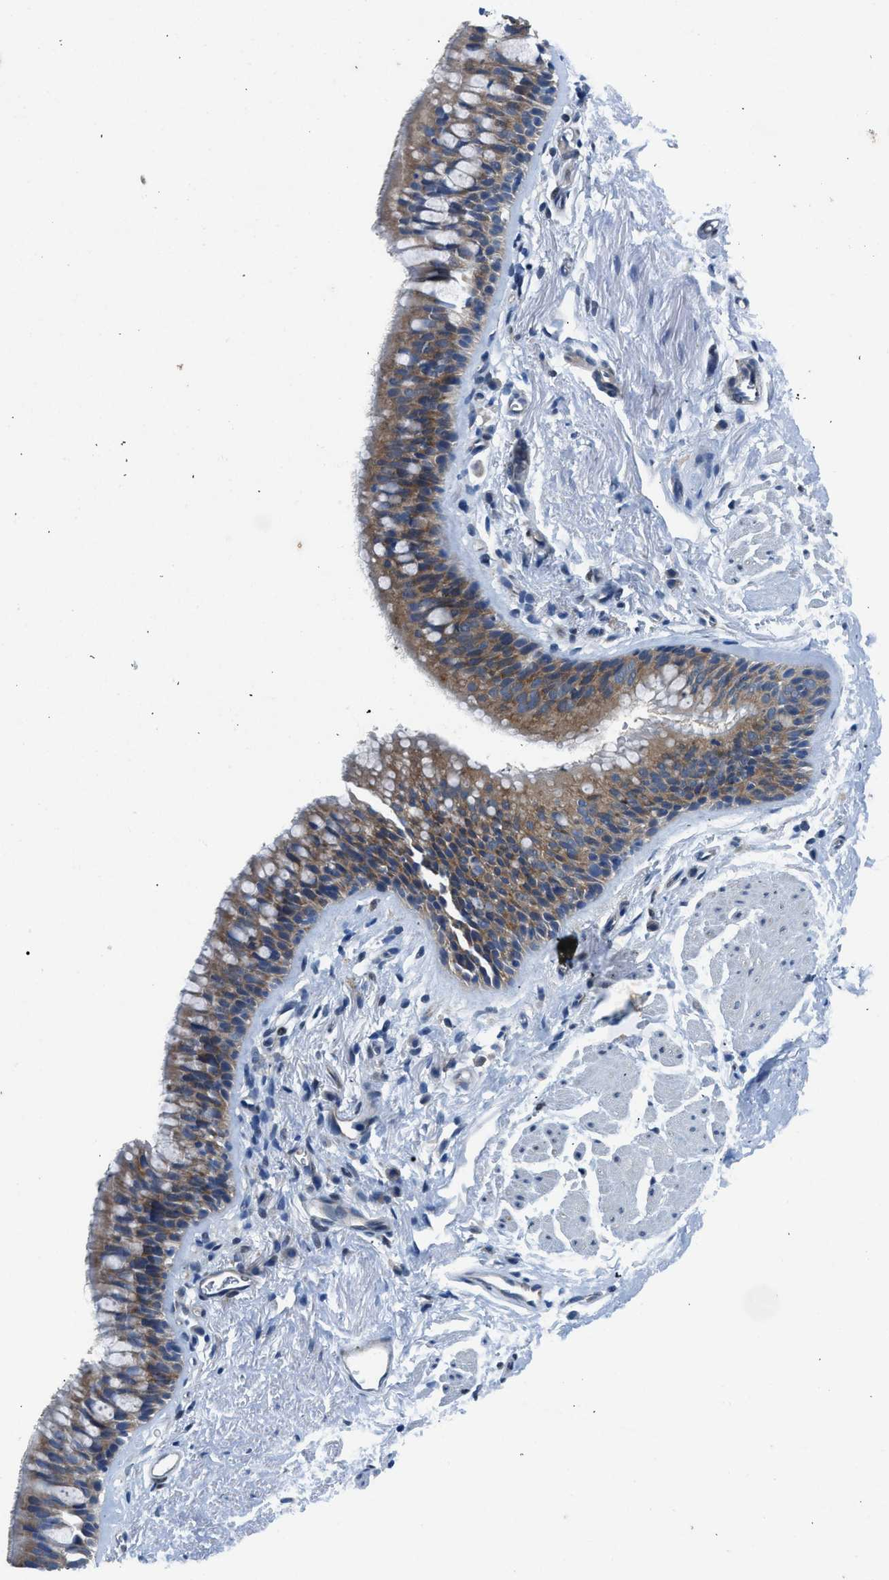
{"staining": {"intensity": "weak", "quantity": "25%-75%", "location": "nuclear"}, "tissue": "adipose tissue", "cell_type": "Adipocytes", "image_type": "normal", "snomed": [{"axis": "morphology", "description": "Normal tissue, NOS"}, {"axis": "topography", "description": "Cartilage tissue"}, {"axis": "topography", "description": "Bronchus"}], "caption": "This micrograph reveals unremarkable adipose tissue stained with immunohistochemistry to label a protein in brown. The nuclear of adipocytes show weak positivity for the protein. Nuclei are counter-stained blue.", "gene": "COPS2", "patient": {"sex": "female", "age": 53}}